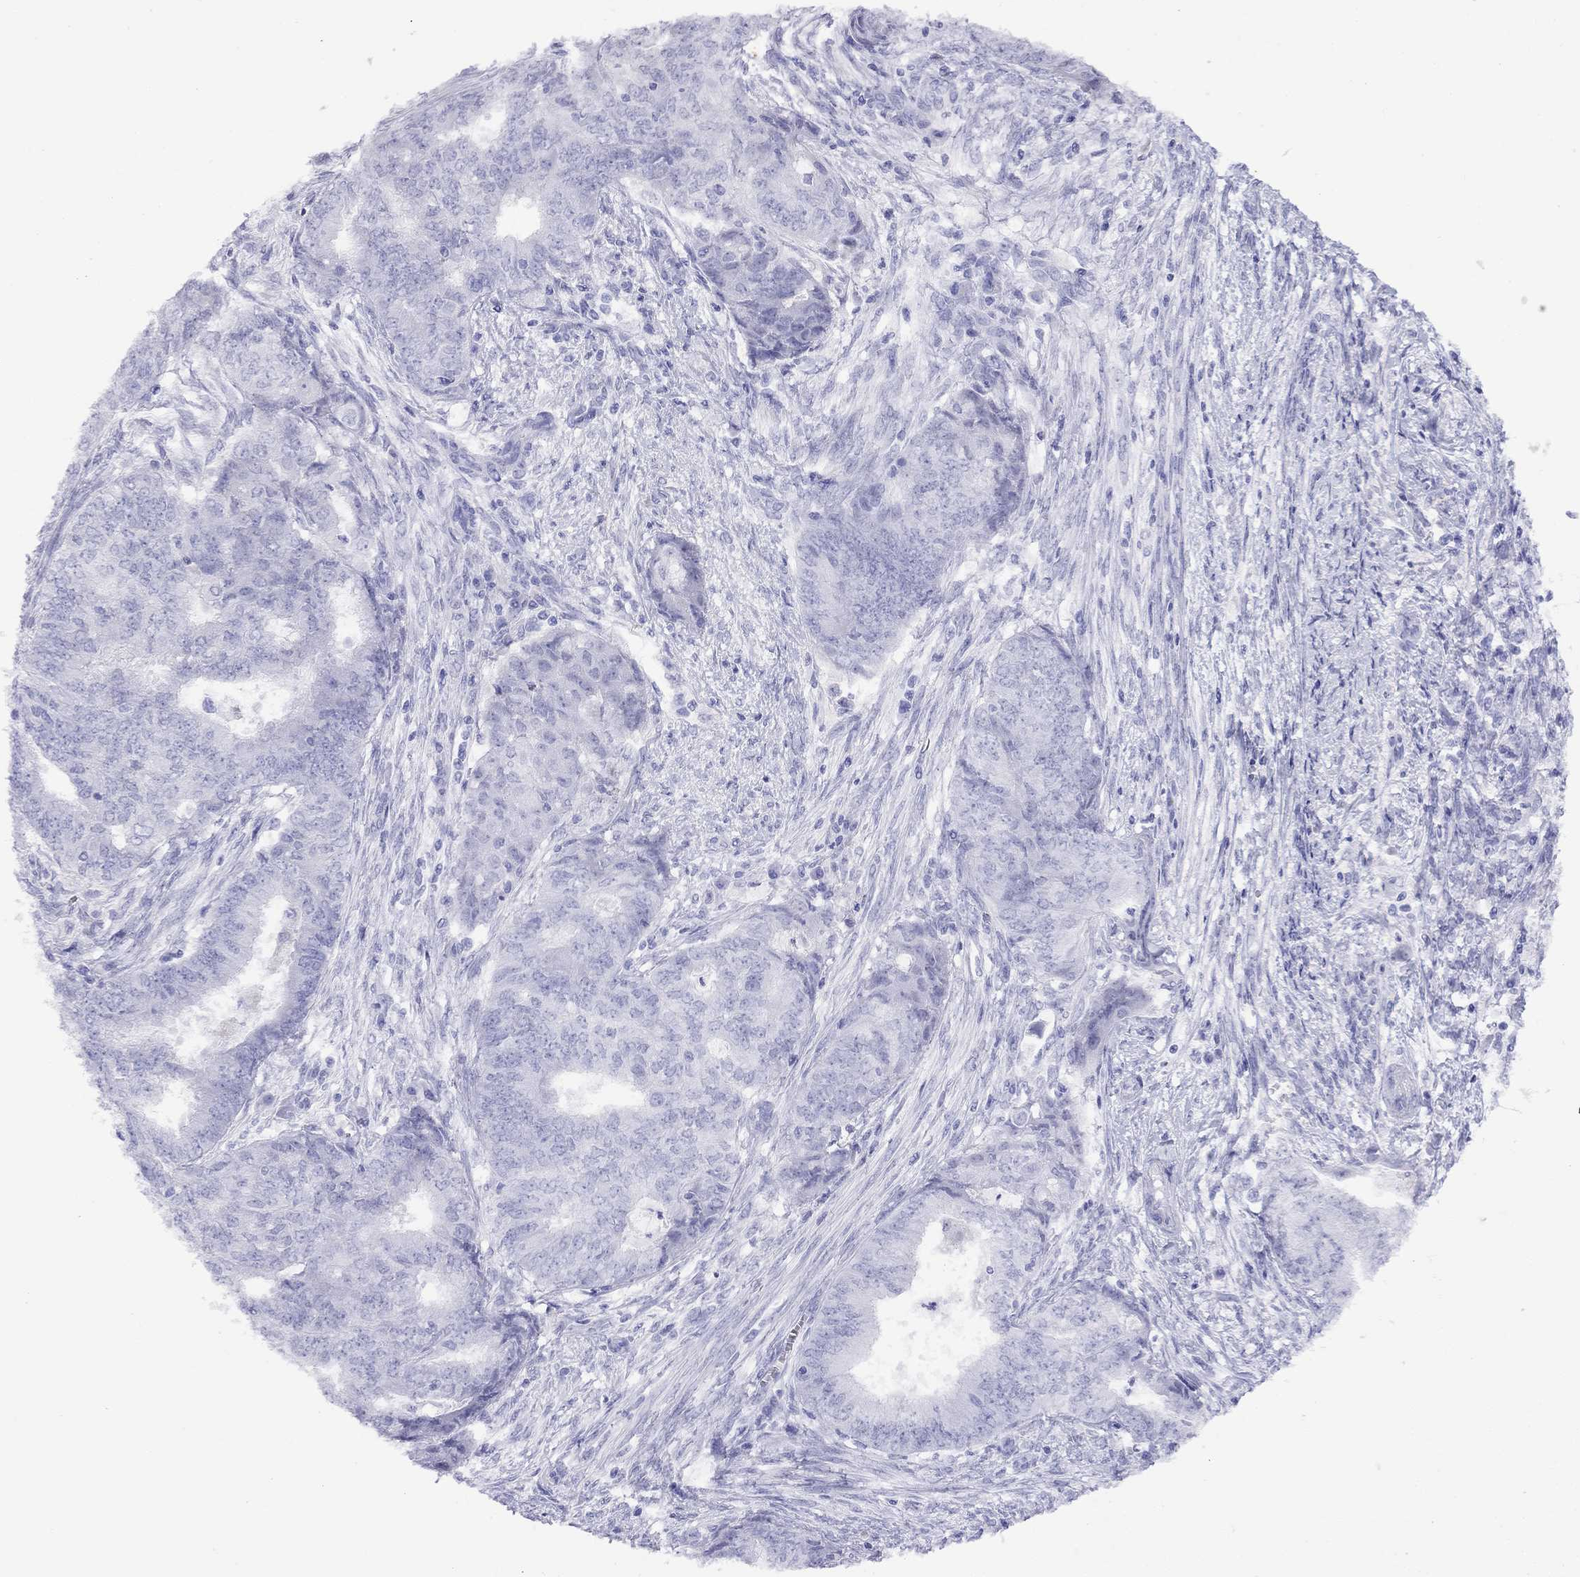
{"staining": {"intensity": "negative", "quantity": "none", "location": "none"}, "tissue": "endometrial cancer", "cell_type": "Tumor cells", "image_type": "cancer", "snomed": [{"axis": "morphology", "description": "Adenocarcinoma, NOS"}, {"axis": "topography", "description": "Endometrium"}], "caption": "Immunohistochemical staining of endometrial cancer (adenocarcinoma) shows no significant expression in tumor cells.", "gene": "SLC30A8", "patient": {"sex": "female", "age": 62}}